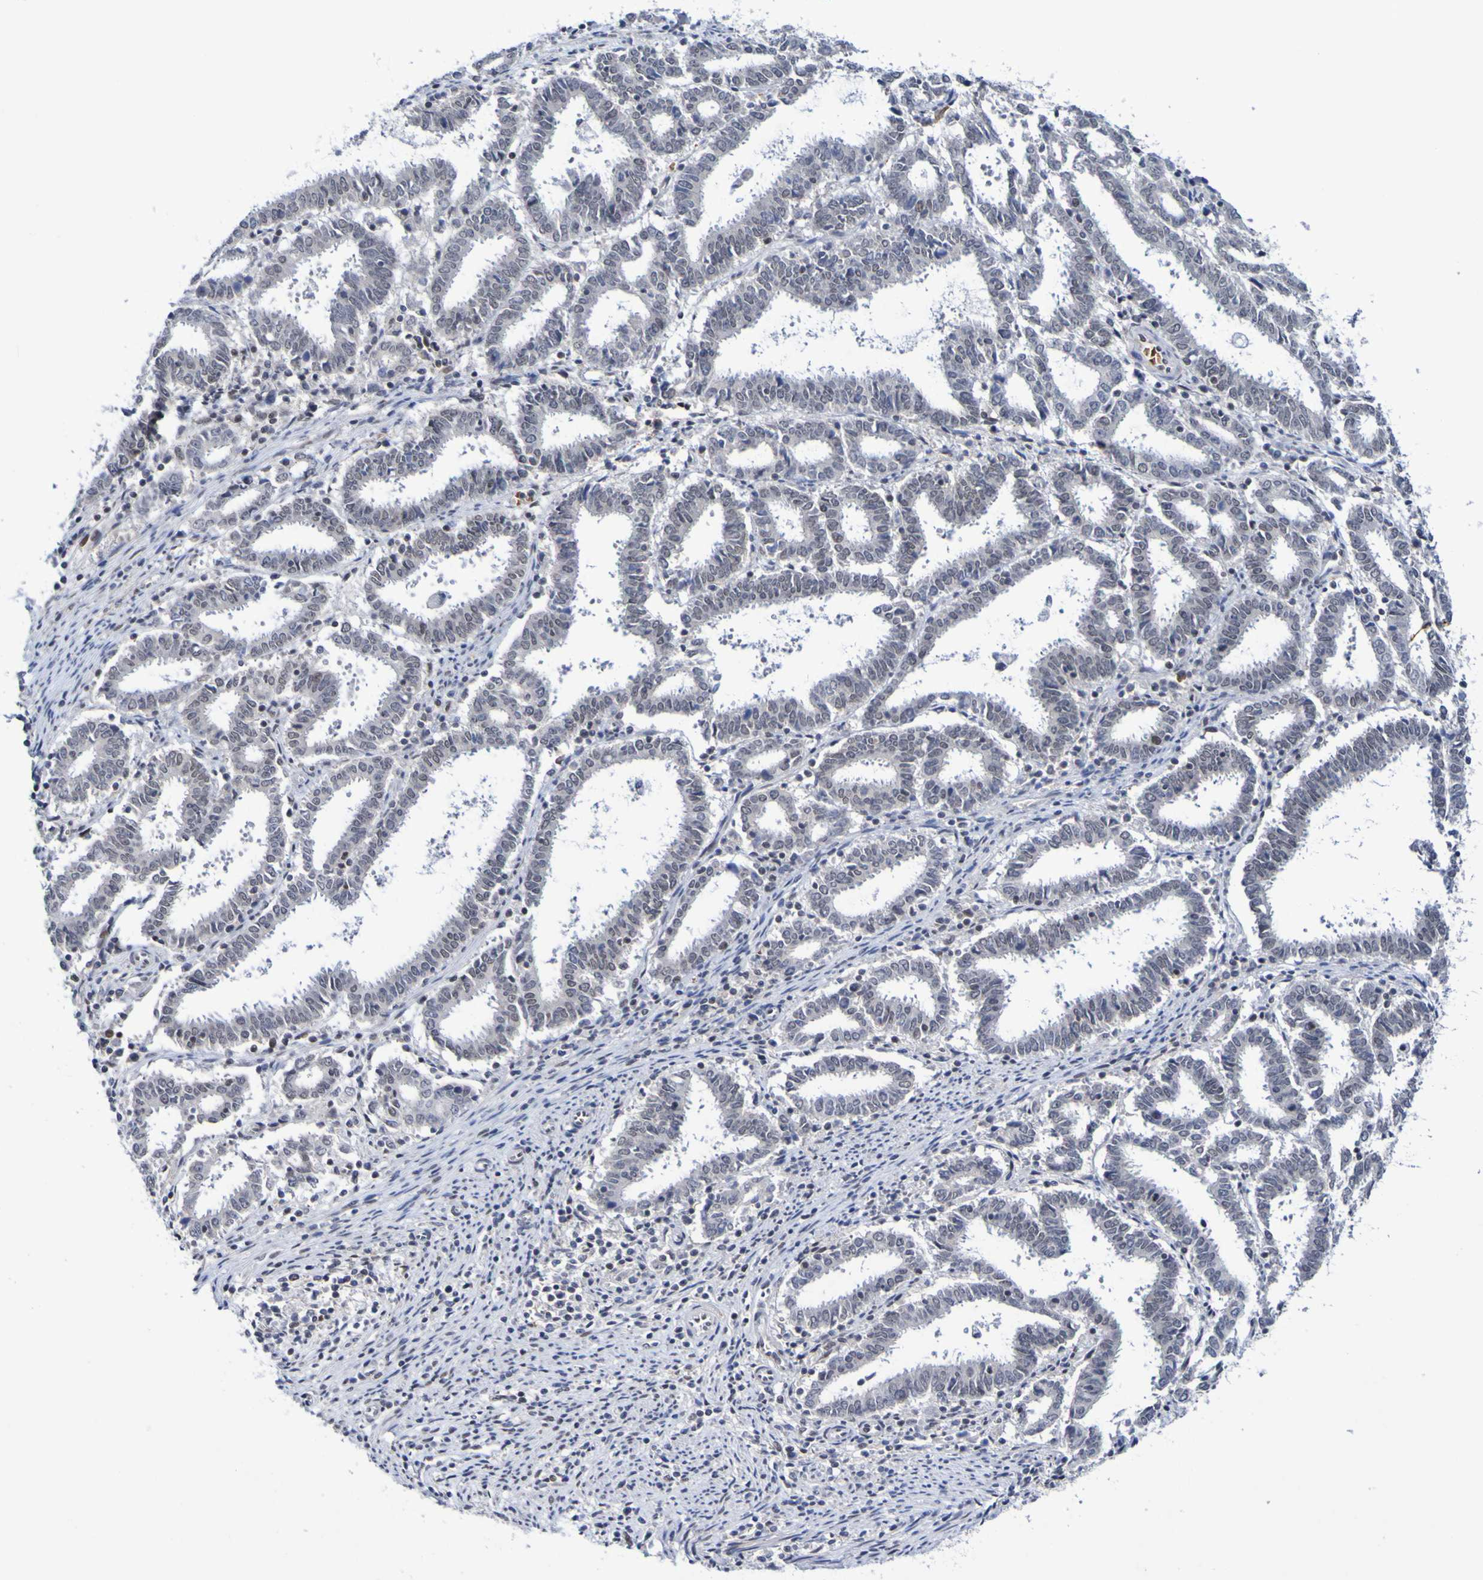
{"staining": {"intensity": "weak", "quantity": "<25%", "location": "nuclear"}, "tissue": "endometrial cancer", "cell_type": "Tumor cells", "image_type": "cancer", "snomed": [{"axis": "morphology", "description": "Adenocarcinoma, NOS"}, {"axis": "topography", "description": "Uterus"}], "caption": "High magnification brightfield microscopy of endometrial cancer (adenocarcinoma) stained with DAB (3,3'-diaminobenzidine) (brown) and counterstained with hematoxylin (blue): tumor cells show no significant expression.", "gene": "PCGF1", "patient": {"sex": "female", "age": 83}}